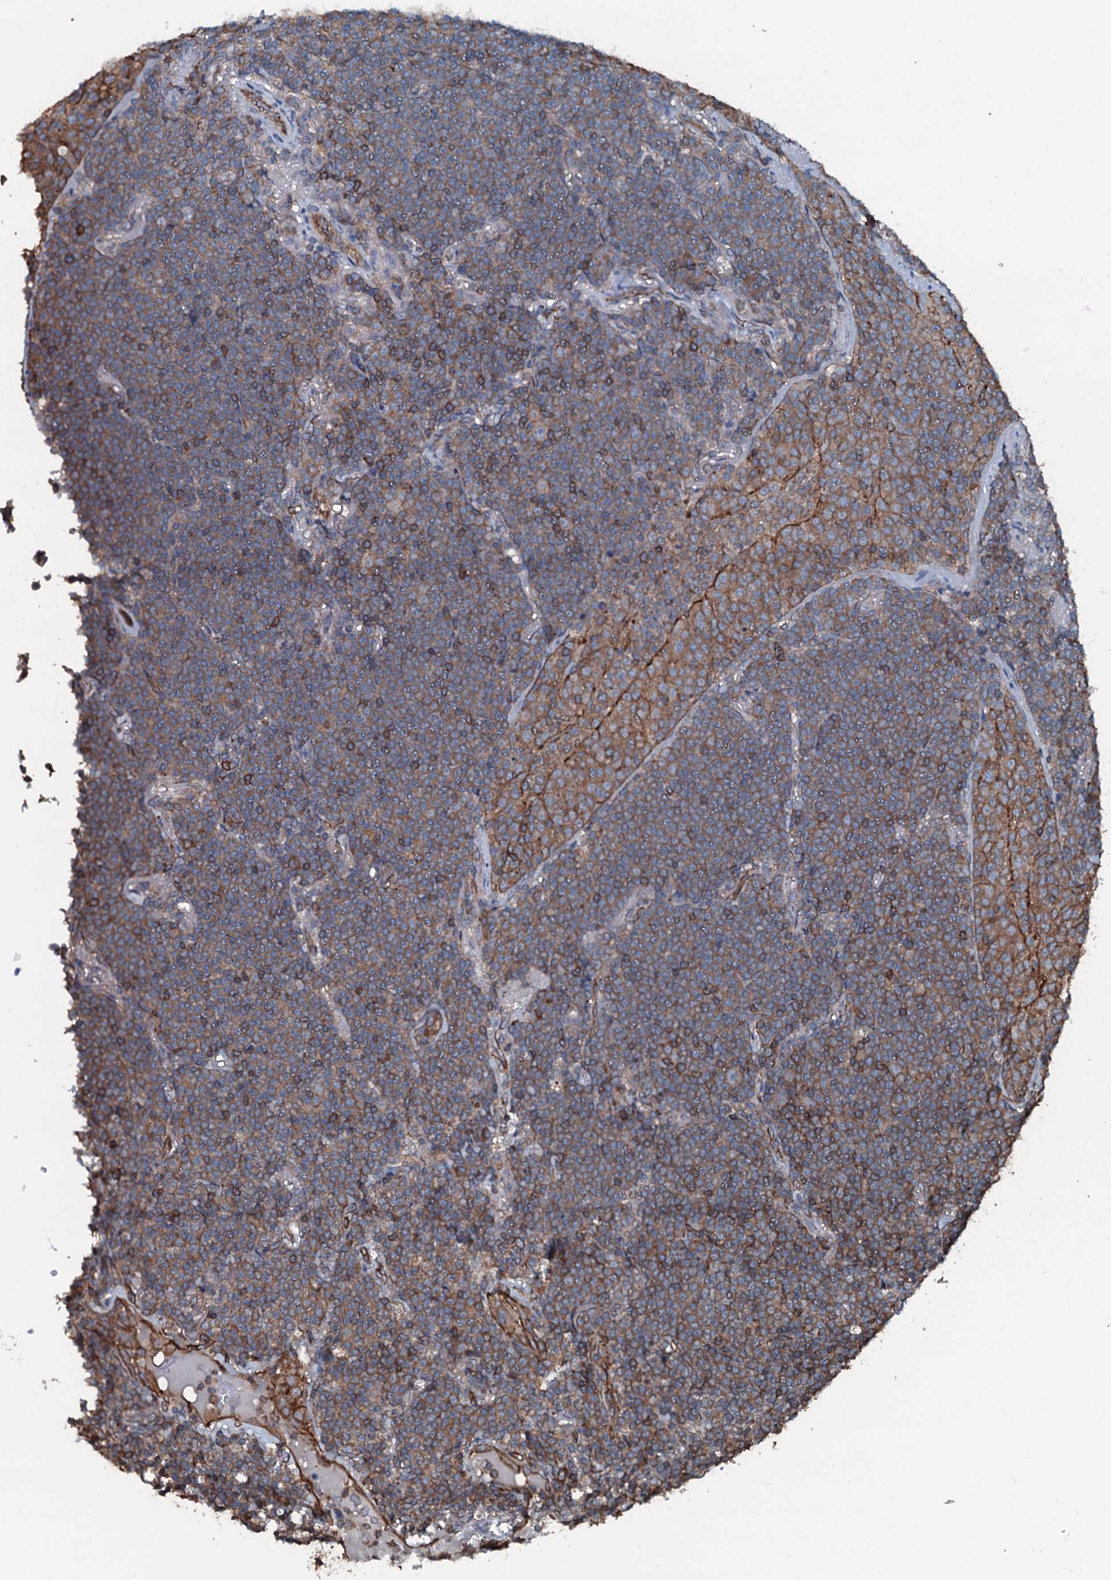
{"staining": {"intensity": "moderate", "quantity": "25%-75%", "location": "cytoplasmic/membranous"}, "tissue": "lymphoma", "cell_type": "Tumor cells", "image_type": "cancer", "snomed": [{"axis": "morphology", "description": "Malignant lymphoma, non-Hodgkin's type, Low grade"}, {"axis": "topography", "description": "Lung"}], "caption": "A micrograph showing moderate cytoplasmic/membranous positivity in approximately 25%-75% of tumor cells in malignant lymphoma, non-Hodgkin's type (low-grade), as visualized by brown immunohistochemical staining.", "gene": "SLC25A38", "patient": {"sex": "female", "age": 71}}